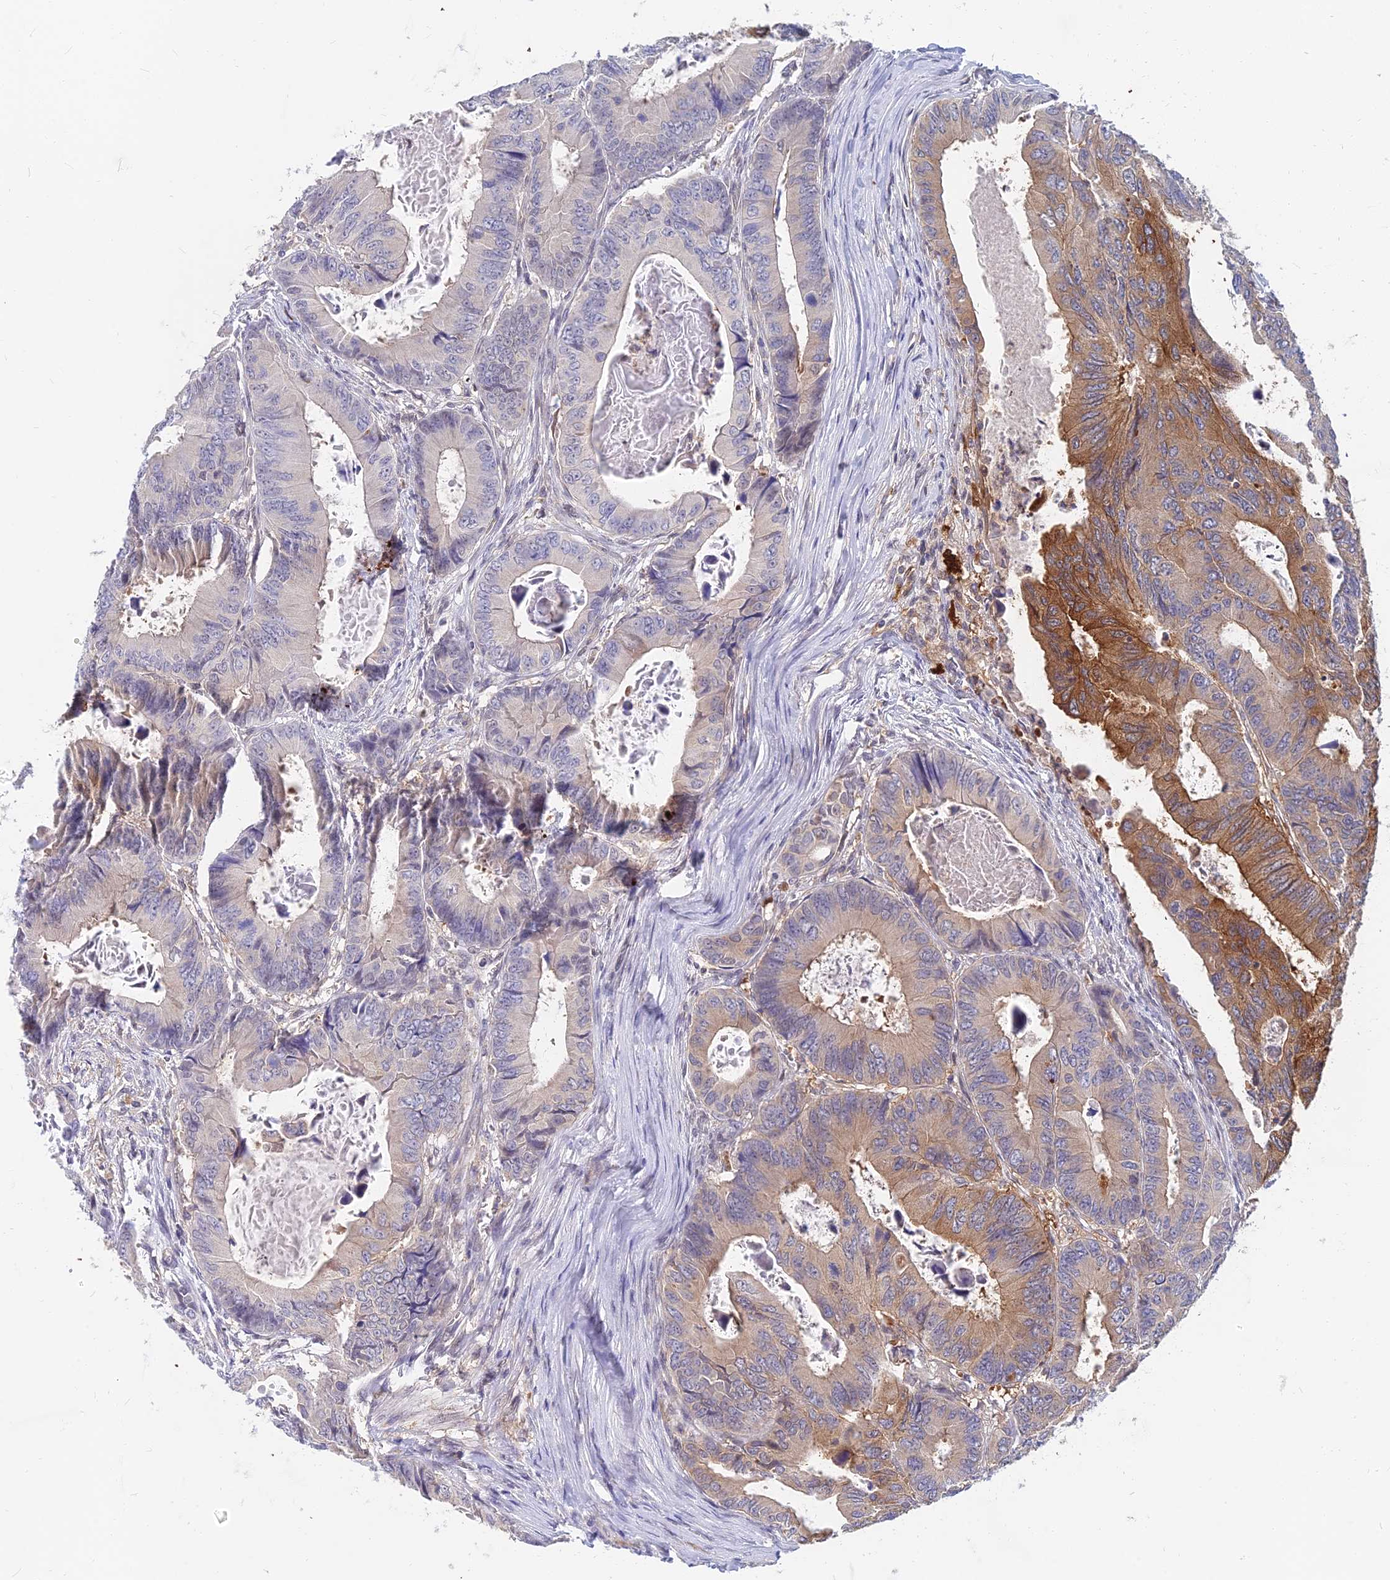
{"staining": {"intensity": "moderate", "quantity": "<25%", "location": "cytoplasmic/membranous"}, "tissue": "colorectal cancer", "cell_type": "Tumor cells", "image_type": "cancer", "snomed": [{"axis": "morphology", "description": "Adenocarcinoma, NOS"}, {"axis": "topography", "description": "Colon"}], "caption": "The micrograph shows immunohistochemical staining of colorectal cancer (adenocarcinoma). There is moderate cytoplasmic/membranous expression is appreciated in approximately <25% of tumor cells.", "gene": "B3GALT4", "patient": {"sex": "male", "age": 85}}